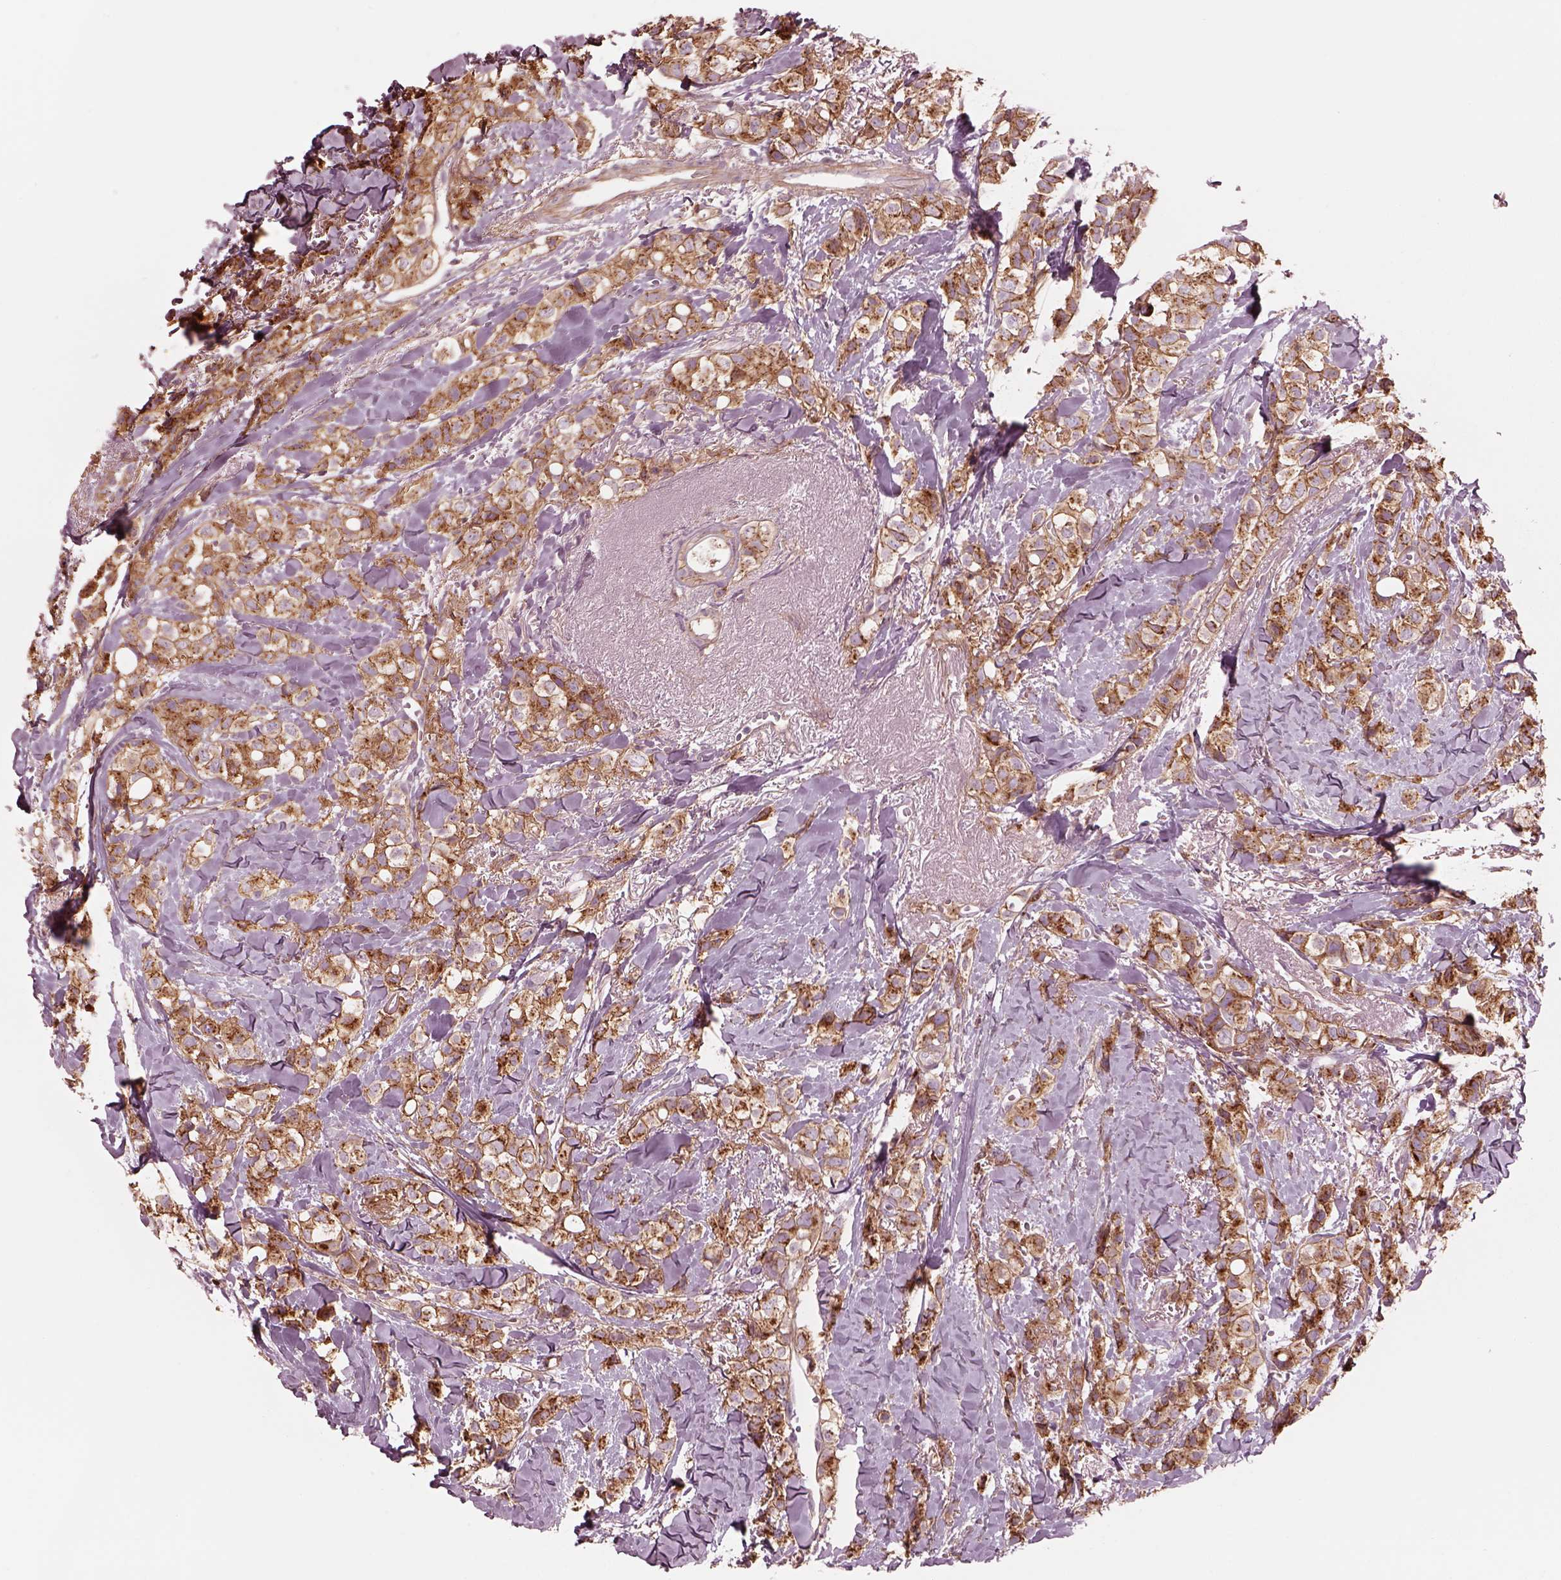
{"staining": {"intensity": "strong", "quantity": ">75%", "location": "cytoplasmic/membranous"}, "tissue": "breast cancer", "cell_type": "Tumor cells", "image_type": "cancer", "snomed": [{"axis": "morphology", "description": "Duct carcinoma"}, {"axis": "topography", "description": "Breast"}], "caption": "Brown immunohistochemical staining in human intraductal carcinoma (breast) displays strong cytoplasmic/membranous expression in about >75% of tumor cells. The staining was performed using DAB (3,3'-diaminobenzidine) to visualize the protein expression in brown, while the nuclei were stained in blue with hematoxylin (Magnification: 20x).", "gene": "ELAPOR1", "patient": {"sex": "female", "age": 85}}